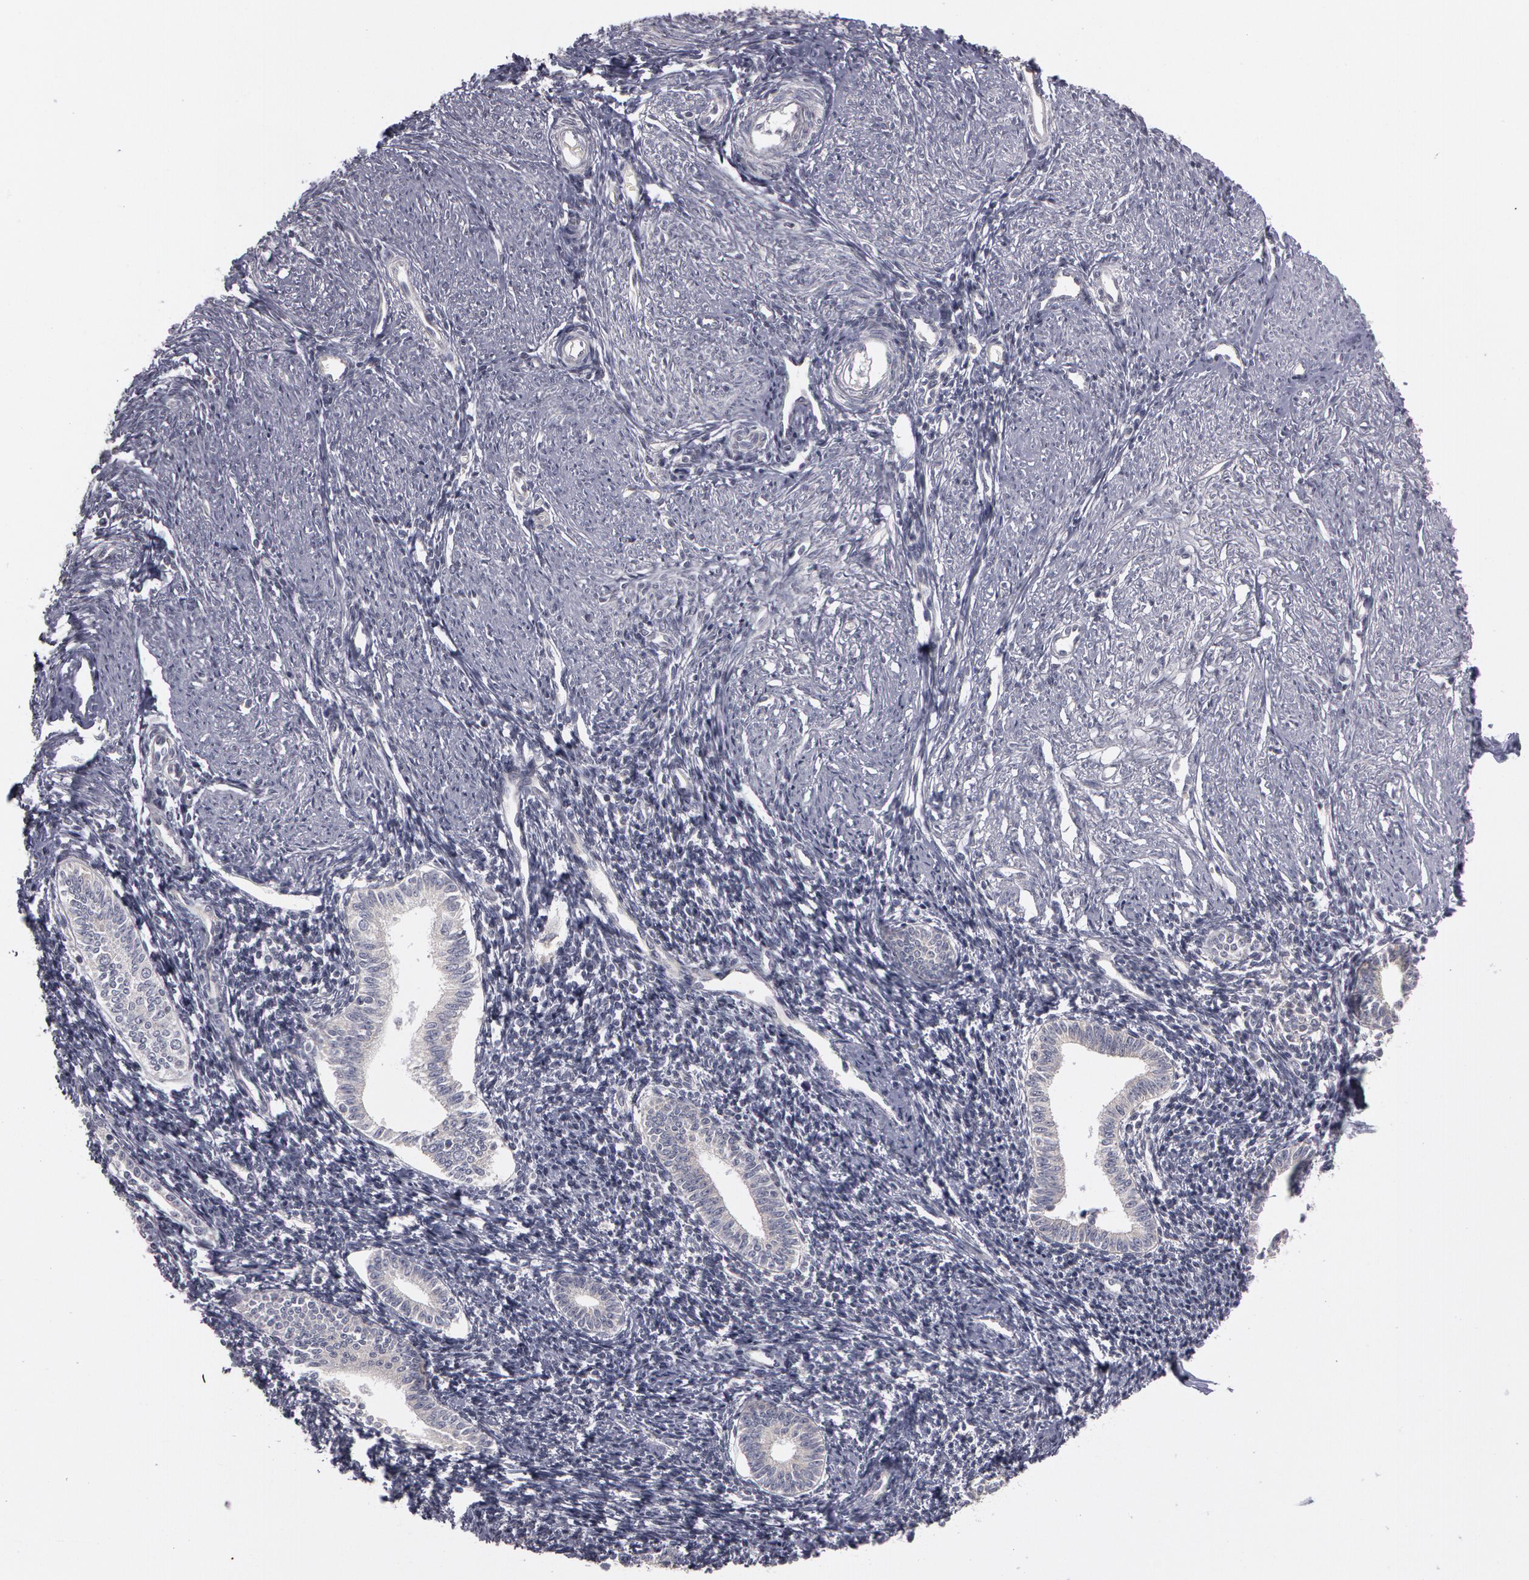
{"staining": {"intensity": "negative", "quantity": "none", "location": "none"}, "tissue": "endometrium", "cell_type": "Cells in endometrial stroma", "image_type": "normal", "snomed": [{"axis": "morphology", "description": "Normal tissue, NOS"}, {"axis": "topography", "description": "Endometrium"}], "caption": "Cells in endometrial stroma show no significant expression in unremarkable endometrium.", "gene": "NEK9", "patient": {"sex": "female", "age": 52}}